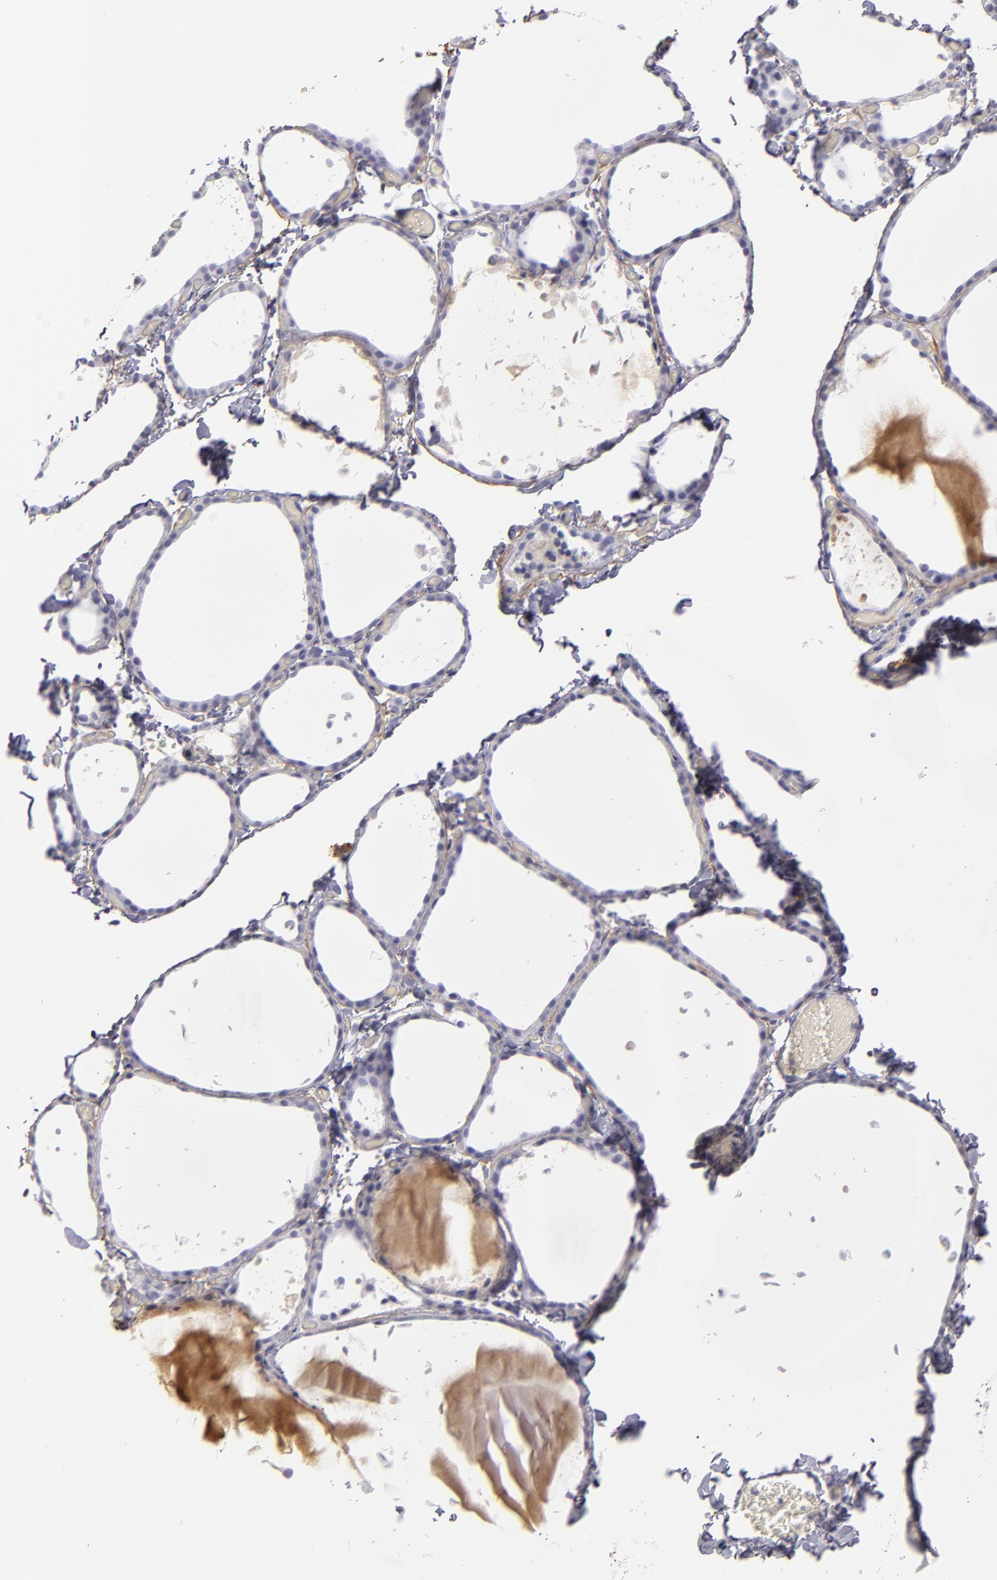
{"staining": {"intensity": "negative", "quantity": "none", "location": "none"}, "tissue": "thyroid gland", "cell_type": "Glandular cells", "image_type": "normal", "snomed": [{"axis": "morphology", "description": "Normal tissue, NOS"}, {"axis": "topography", "description": "Thyroid gland"}], "caption": "An immunohistochemistry photomicrograph of unremarkable thyroid gland is shown. There is no staining in glandular cells of thyroid gland. Nuclei are stained in blue.", "gene": "SERPINA1", "patient": {"sex": "female", "age": 22}}